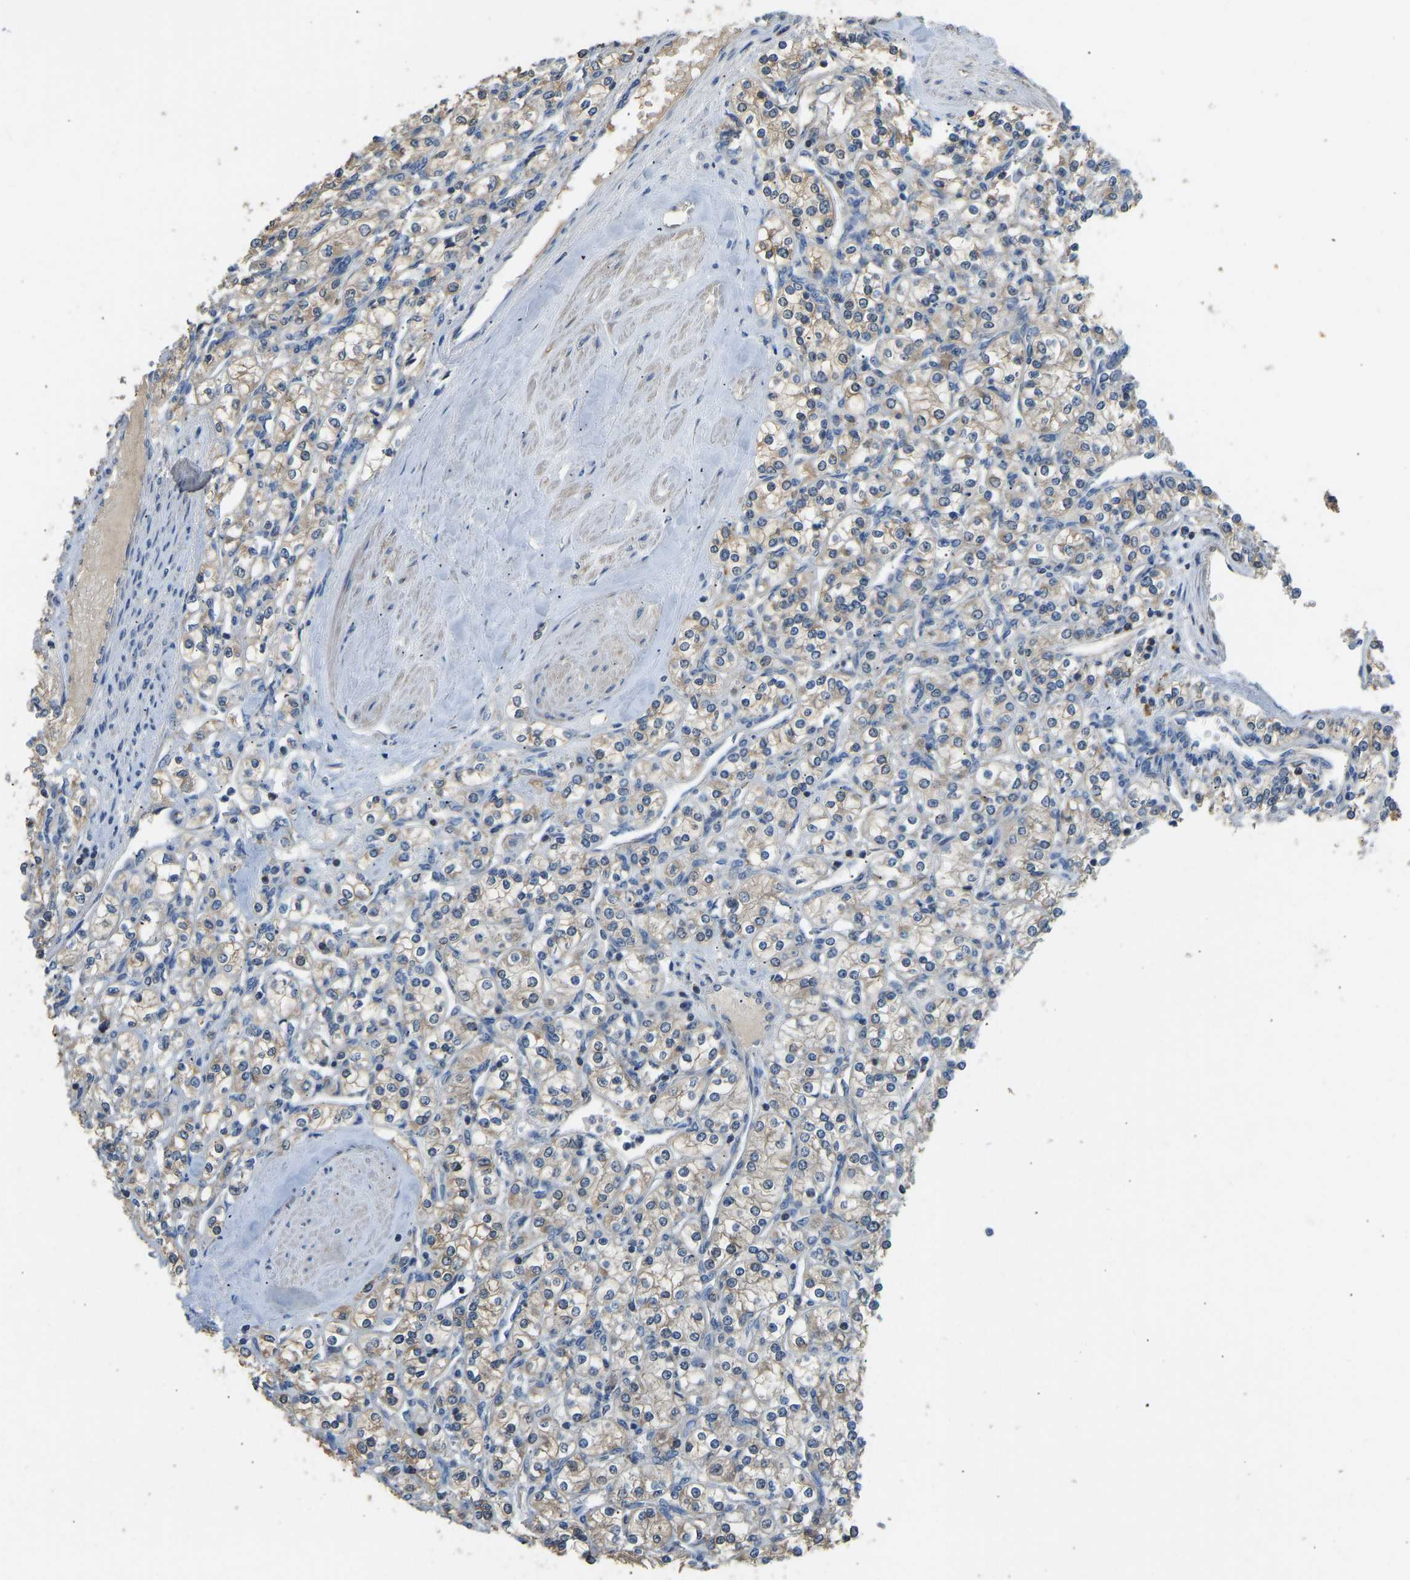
{"staining": {"intensity": "weak", "quantity": "25%-75%", "location": "cytoplasmic/membranous"}, "tissue": "renal cancer", "cell_type": "Tumor cells", "image_type": "cancer", "snomed": [{"axis": "morphology", "description": "Adenocarcinoma, NOS"}, {"axis": "topography", "description": "Kidney"}], "caption": "Protein positivity by IHC demonstrates weak cytoplasmic/membranous staining in about 25%-75% of tumor cells in renal cancer.", "gene": "RBP1", "patient": {"sex": "male", "age": 77}}